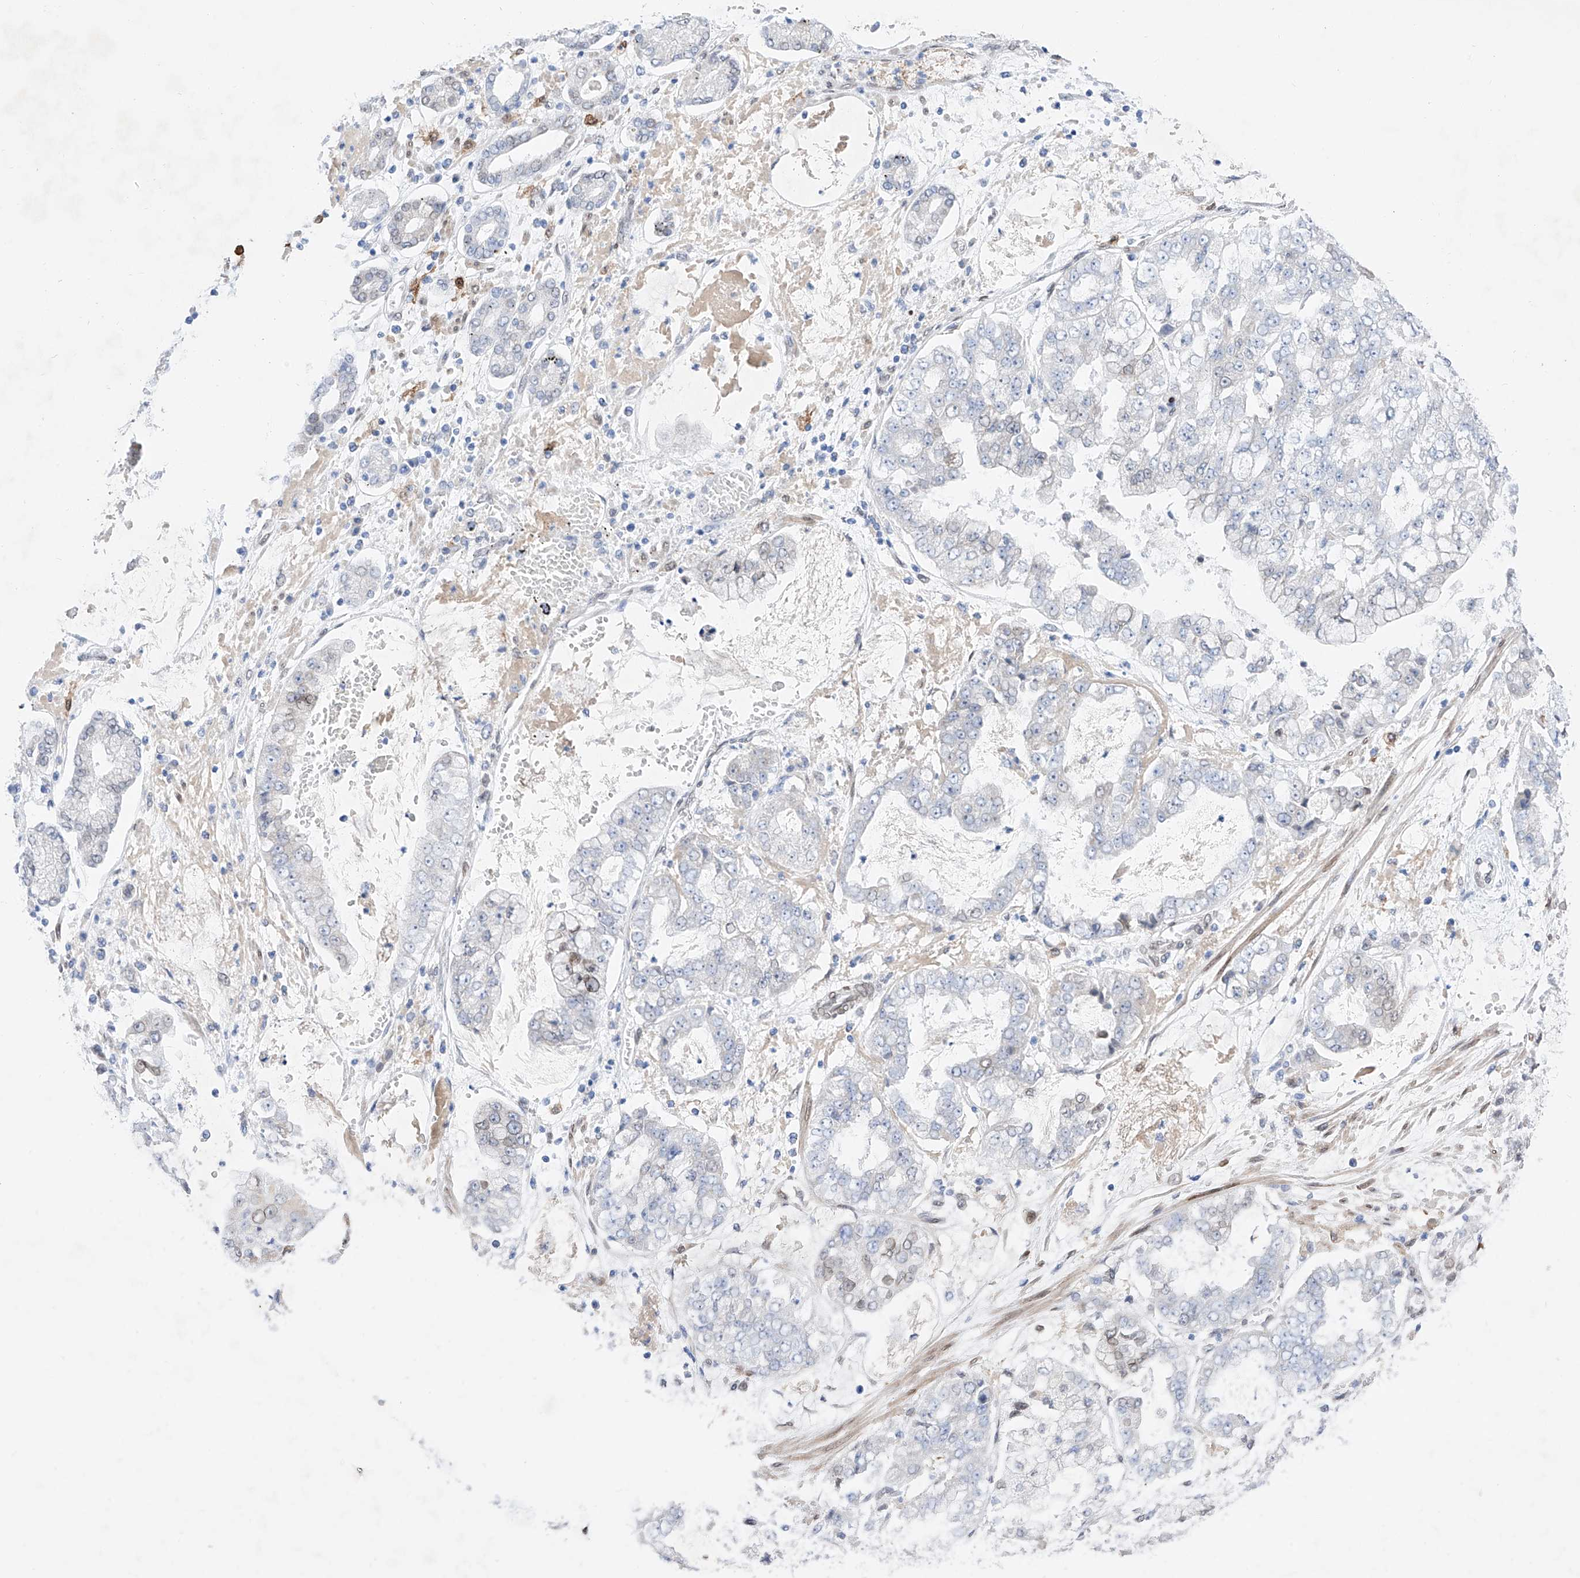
{"staining": {"intensity": "negative", "quantity": "none", "location": "none"}, "tissue": "stomach cancer", "cell_type": "Tumor cells", "image_type": "cancer", "snomed": [{"axis": "morphology", "description": "Adenocarcinoma, NOS"}, {"axis": "topography", "description": "Stomach"}], "caption": "An IHC histopathology image of stomach adenocarcinoma is shown. There is no staining in tumor cells of stomach adenocarcinoma. (Stains: DAB (3,3'-diaminobenzidine) immunohistochemistry with hematoxylin counter stain, Microscopy: brightfield microscopy at high magnification).", "gene": "LCLAT1", "patient": {"sex": "male", "age": 76}}